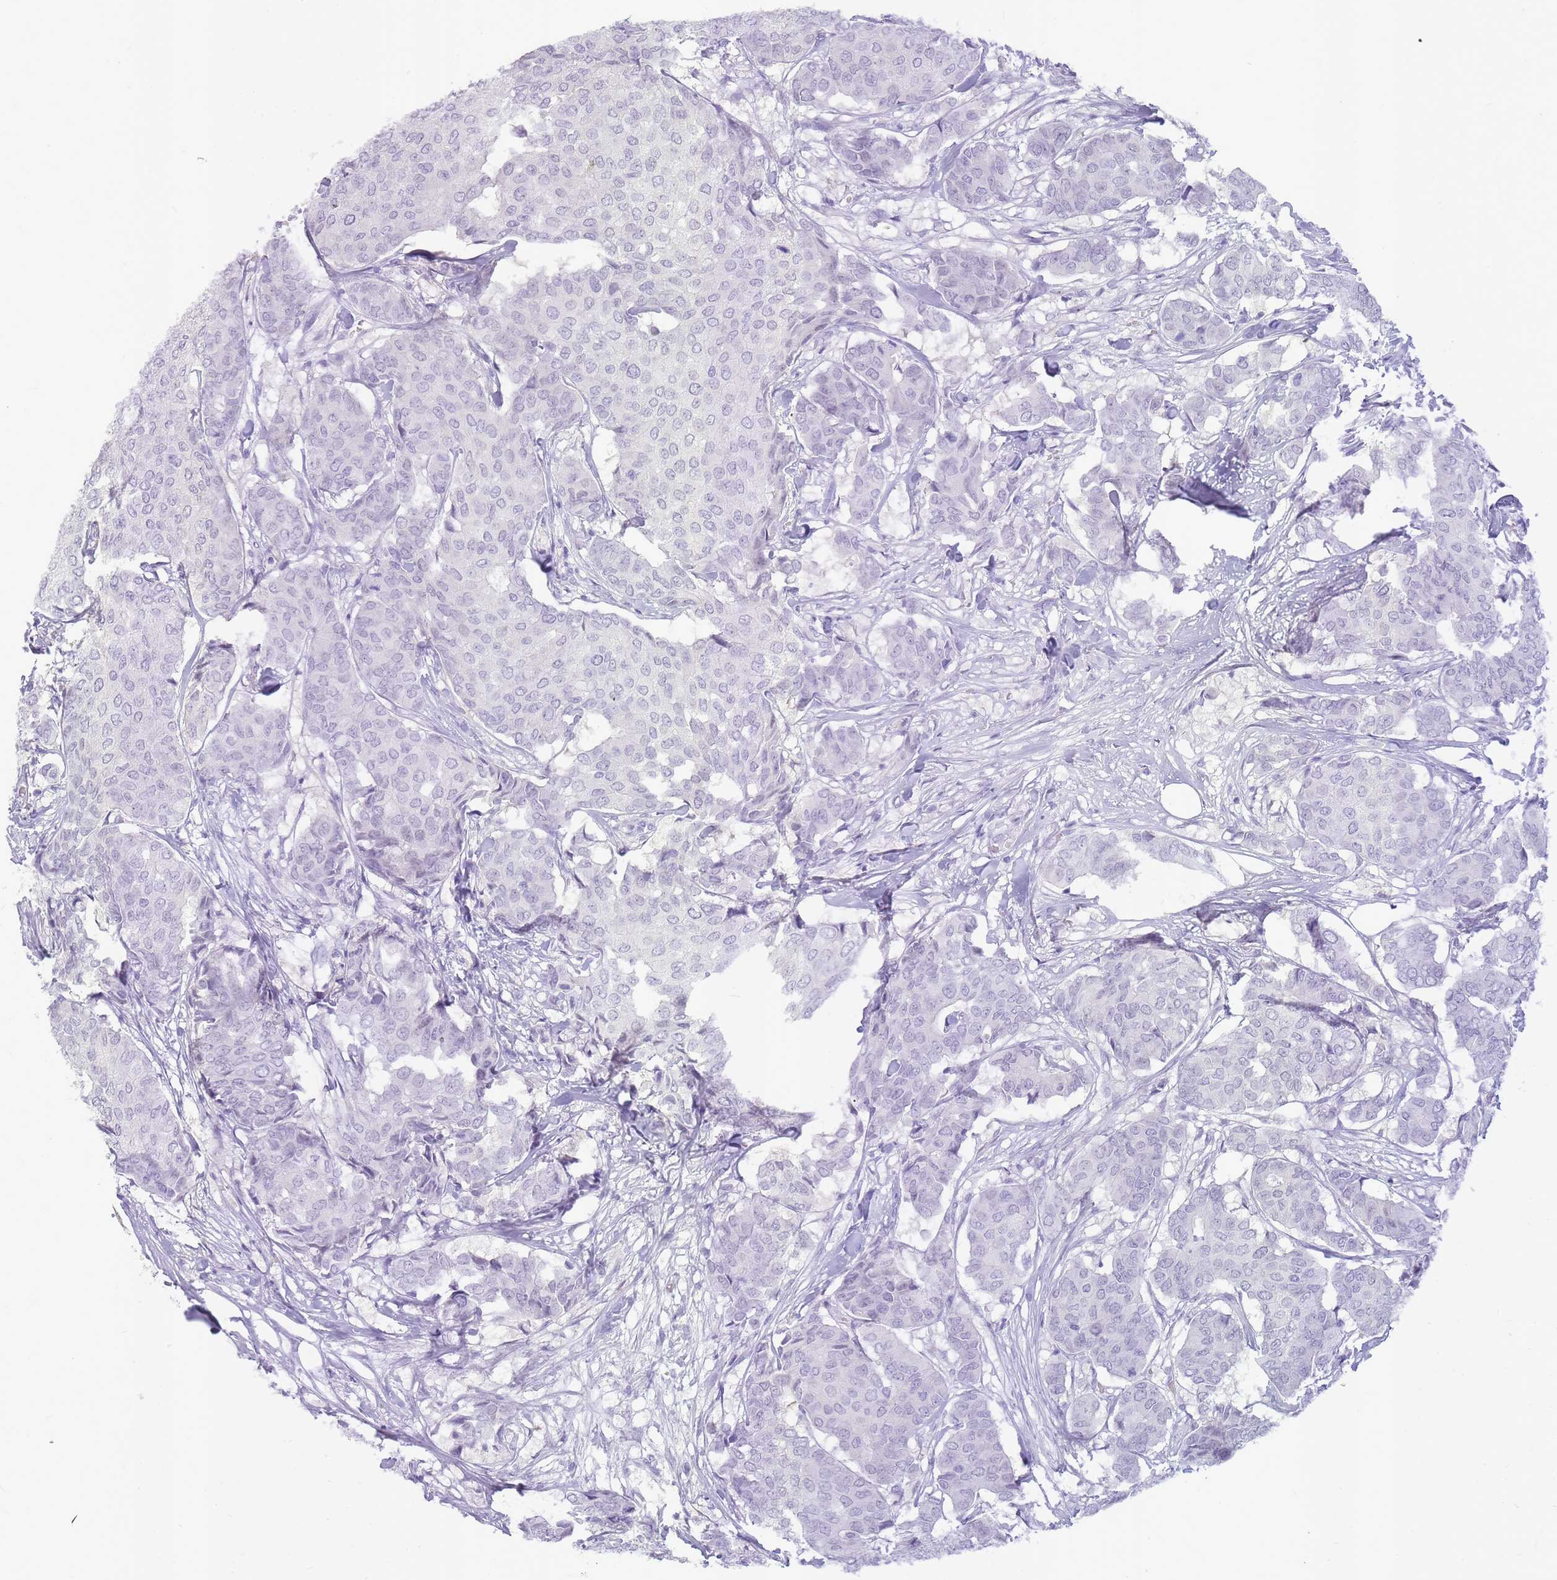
{"staining": {"intensity": "negative", "quantity": "none", "location": "none"}, "tissue": "breast cancer", "cell_type": "Tumor cells", "image_type": "cancer", "snomed": [{"axis": "morphology", "description": "Duct carcinoma"}, {"axis": "topography", "description": "Breast"}], "caption": "IHC photomicrograph of neoplastic tissue: human breast cancer stained with DAB demonstrates no significant protein staining in tumor cells.", "gene": "INS", "patient": {"sex": "female", "age": 75}}